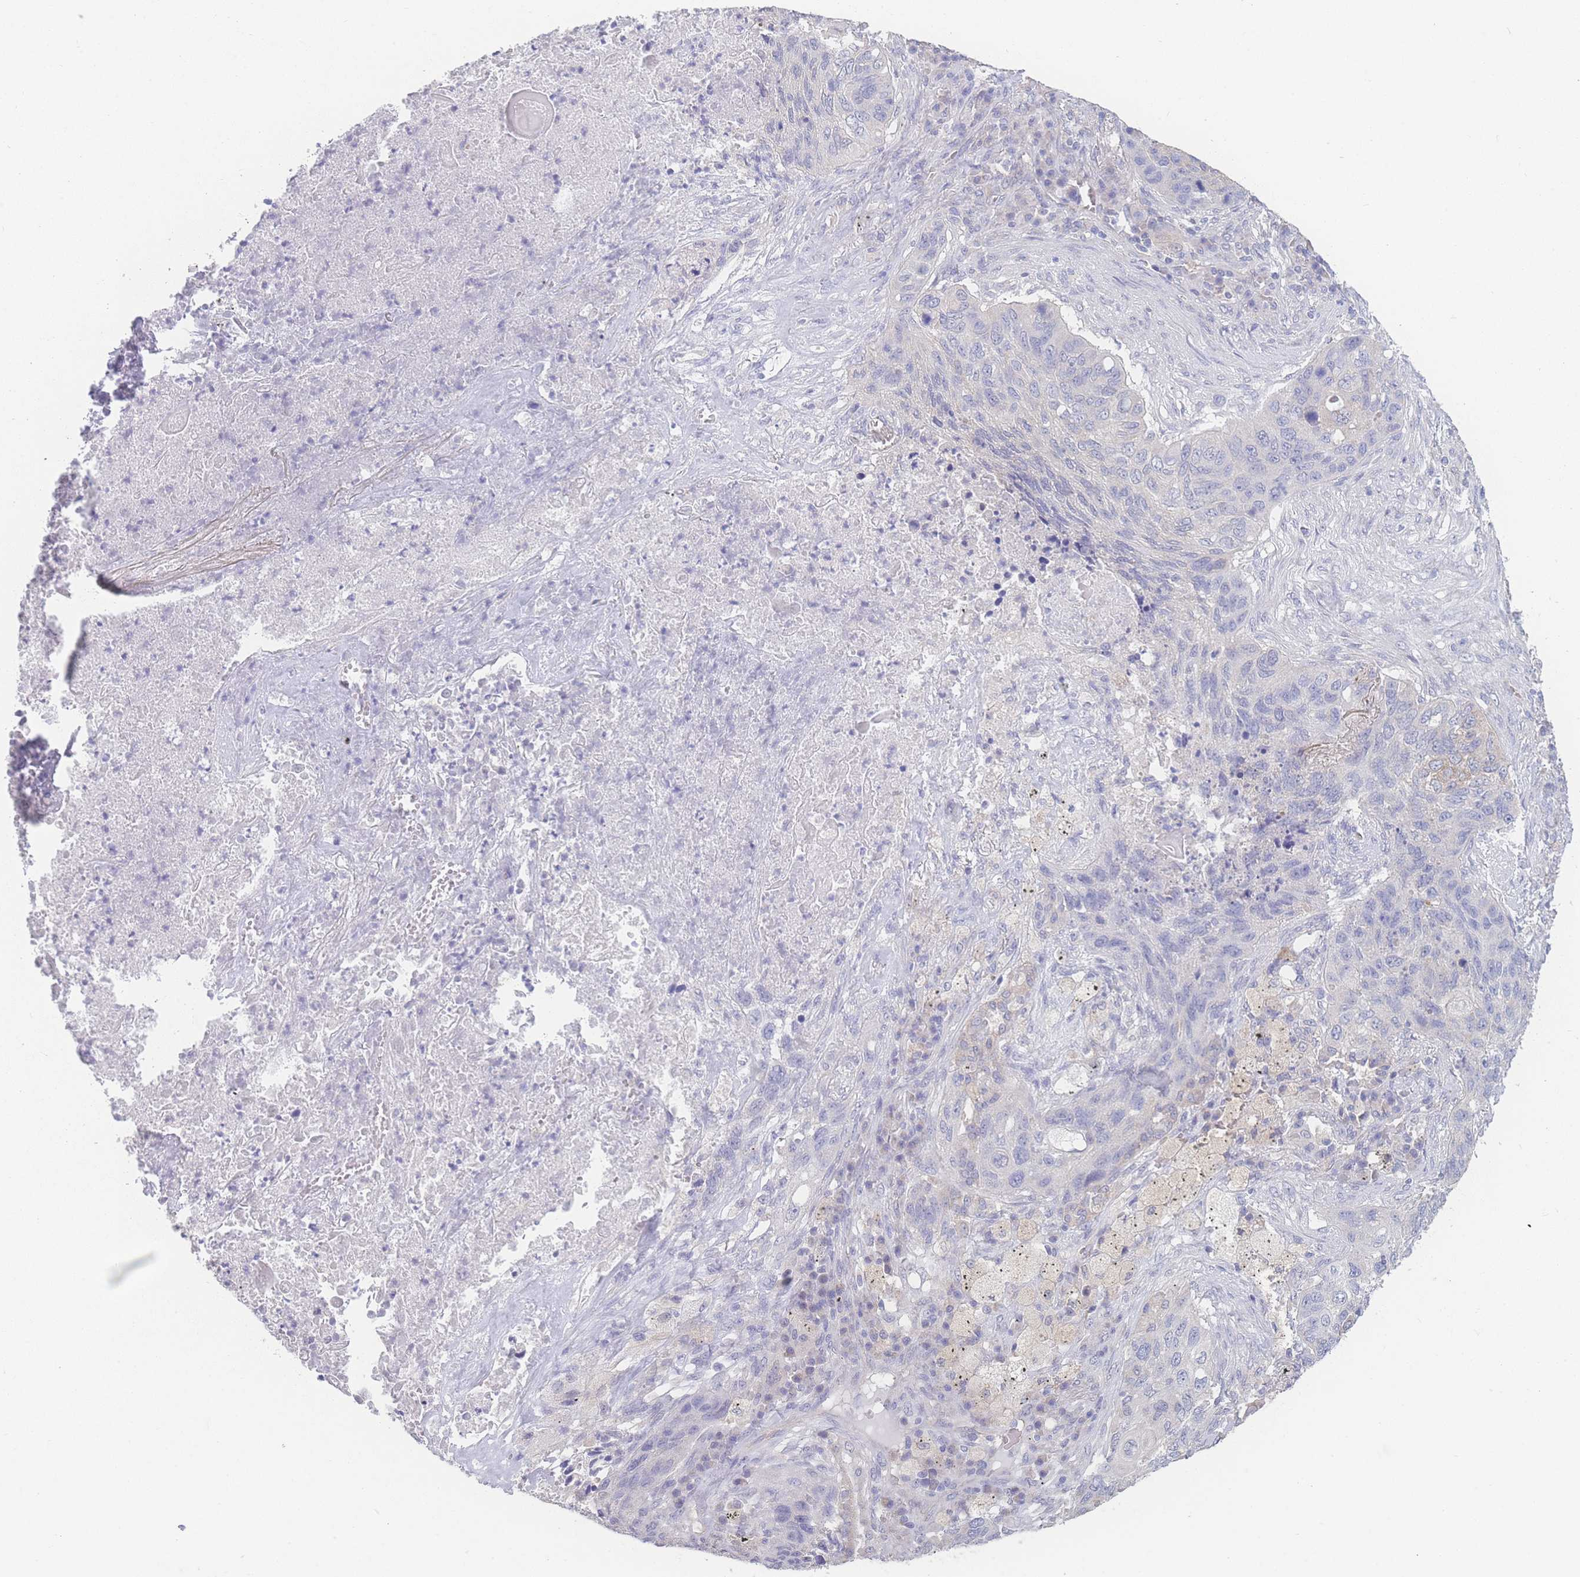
{"staining": {"intensity": "negative", "quantity": "none", "location": "none"}, "tissue": "lung cancer", "cell_type": "Tumor cells", "image_type": "cancer", "snomed": [{"axis": "morphology", "description": "Squamous cell carcinoma, NOS"}, {"axis": "topography", "description": "Lung"}], "caption": "The histopathology image shows no significant staining in tumor cells of lung squamous cell carcinoma.", "gene": "GIPR", "patient": {"sex": "female", "age": 63}}